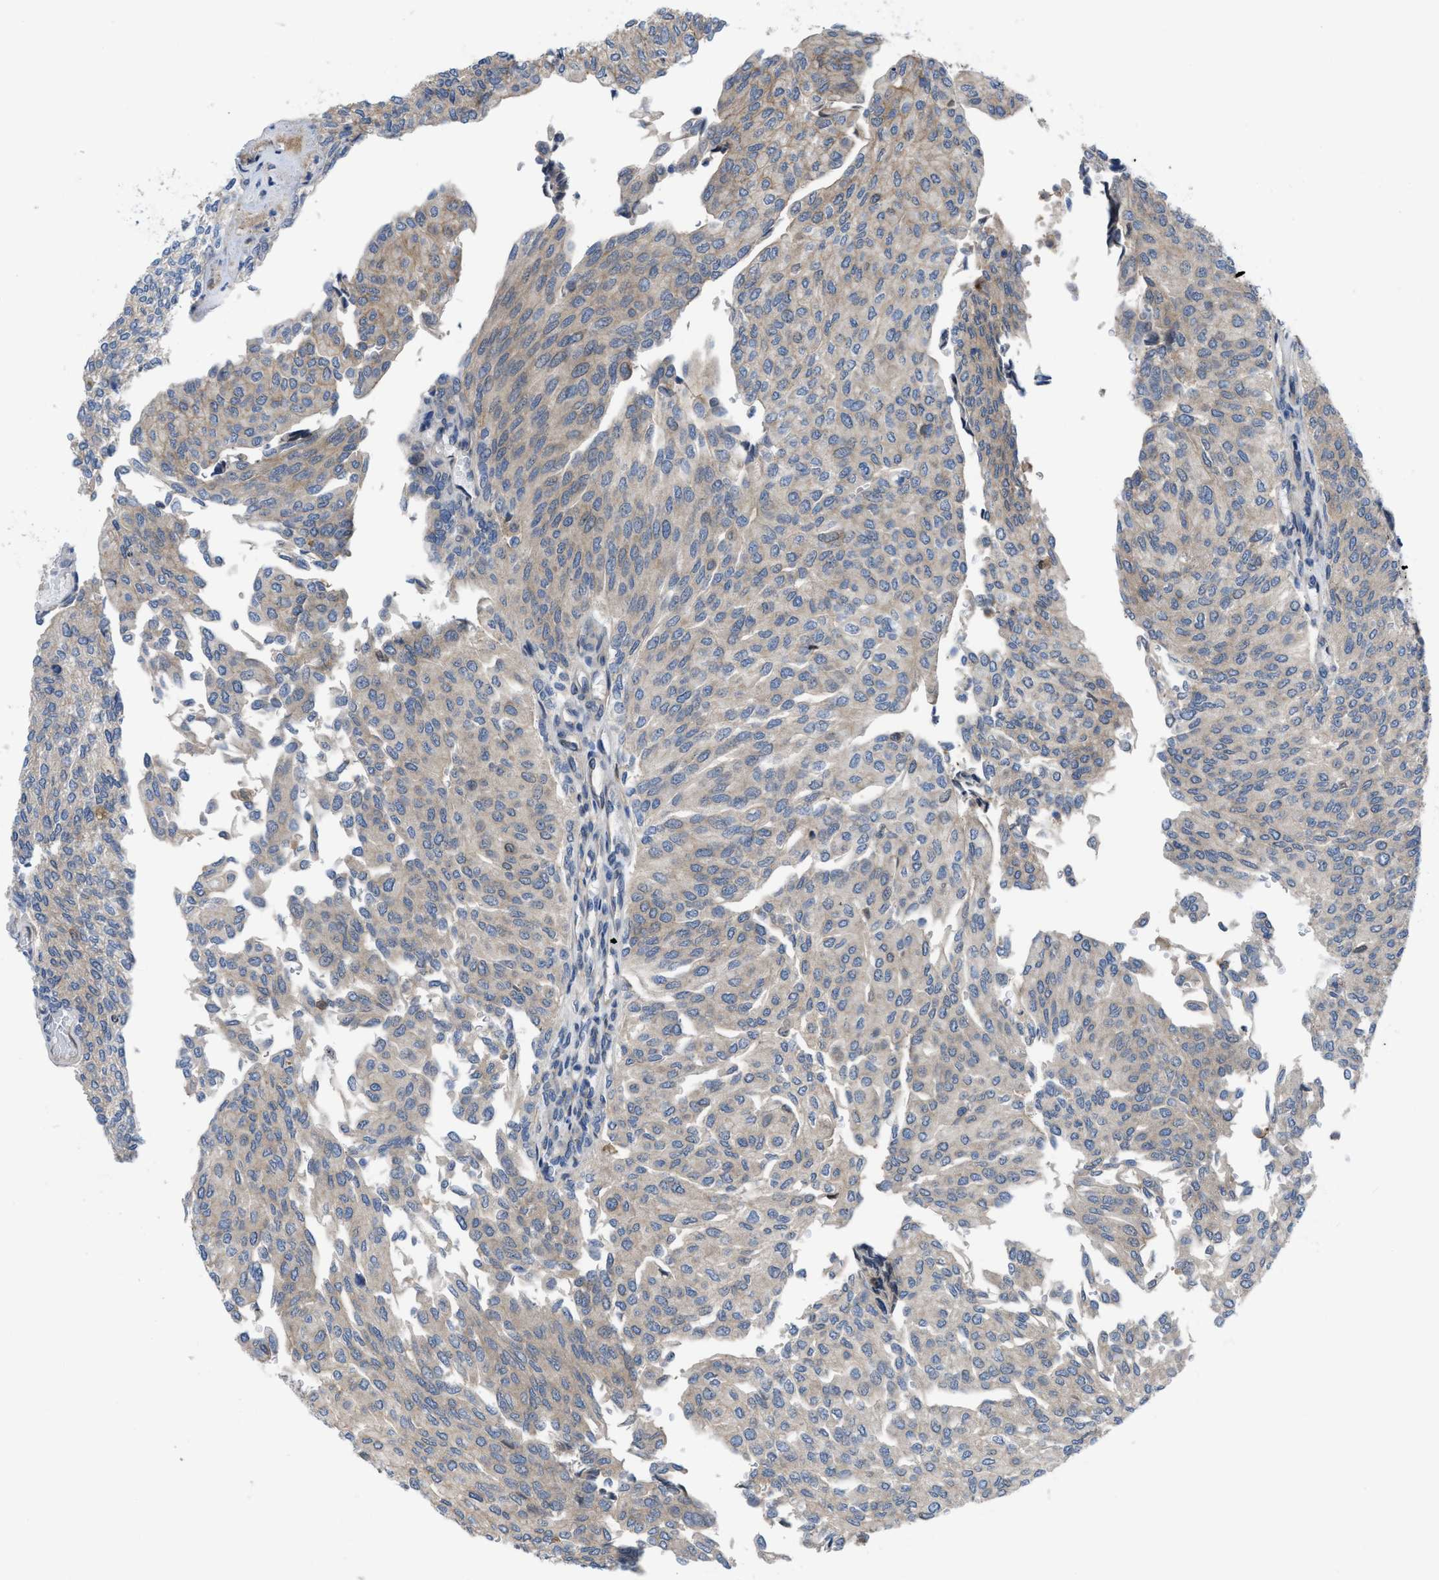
{"staining": {"intensity": "weak", "quantity": ">75%", "location": "cytoplasmic/membranous"}, "tissue": "urothelial cancer", "cell_type": "Tumor cells", "image_type": "cancer", "snomed": [{"axis": "morphology", "description": "Urothelial carcinoma, Low grade"}, {"axis": "topography", "description": "Urinary bladder"}], "caption": "A brown stain highlights weak cytoplasmic/membranous expression of a protein in urothelial carcinoma (low-grade) tumor cells. (DAB (3,3'-diaminobenzidine) IHC, brown staining for protein, blue staining for nuclei).", "gene": "MYO18A", "patient": {"sex": "female", "age": 79}}